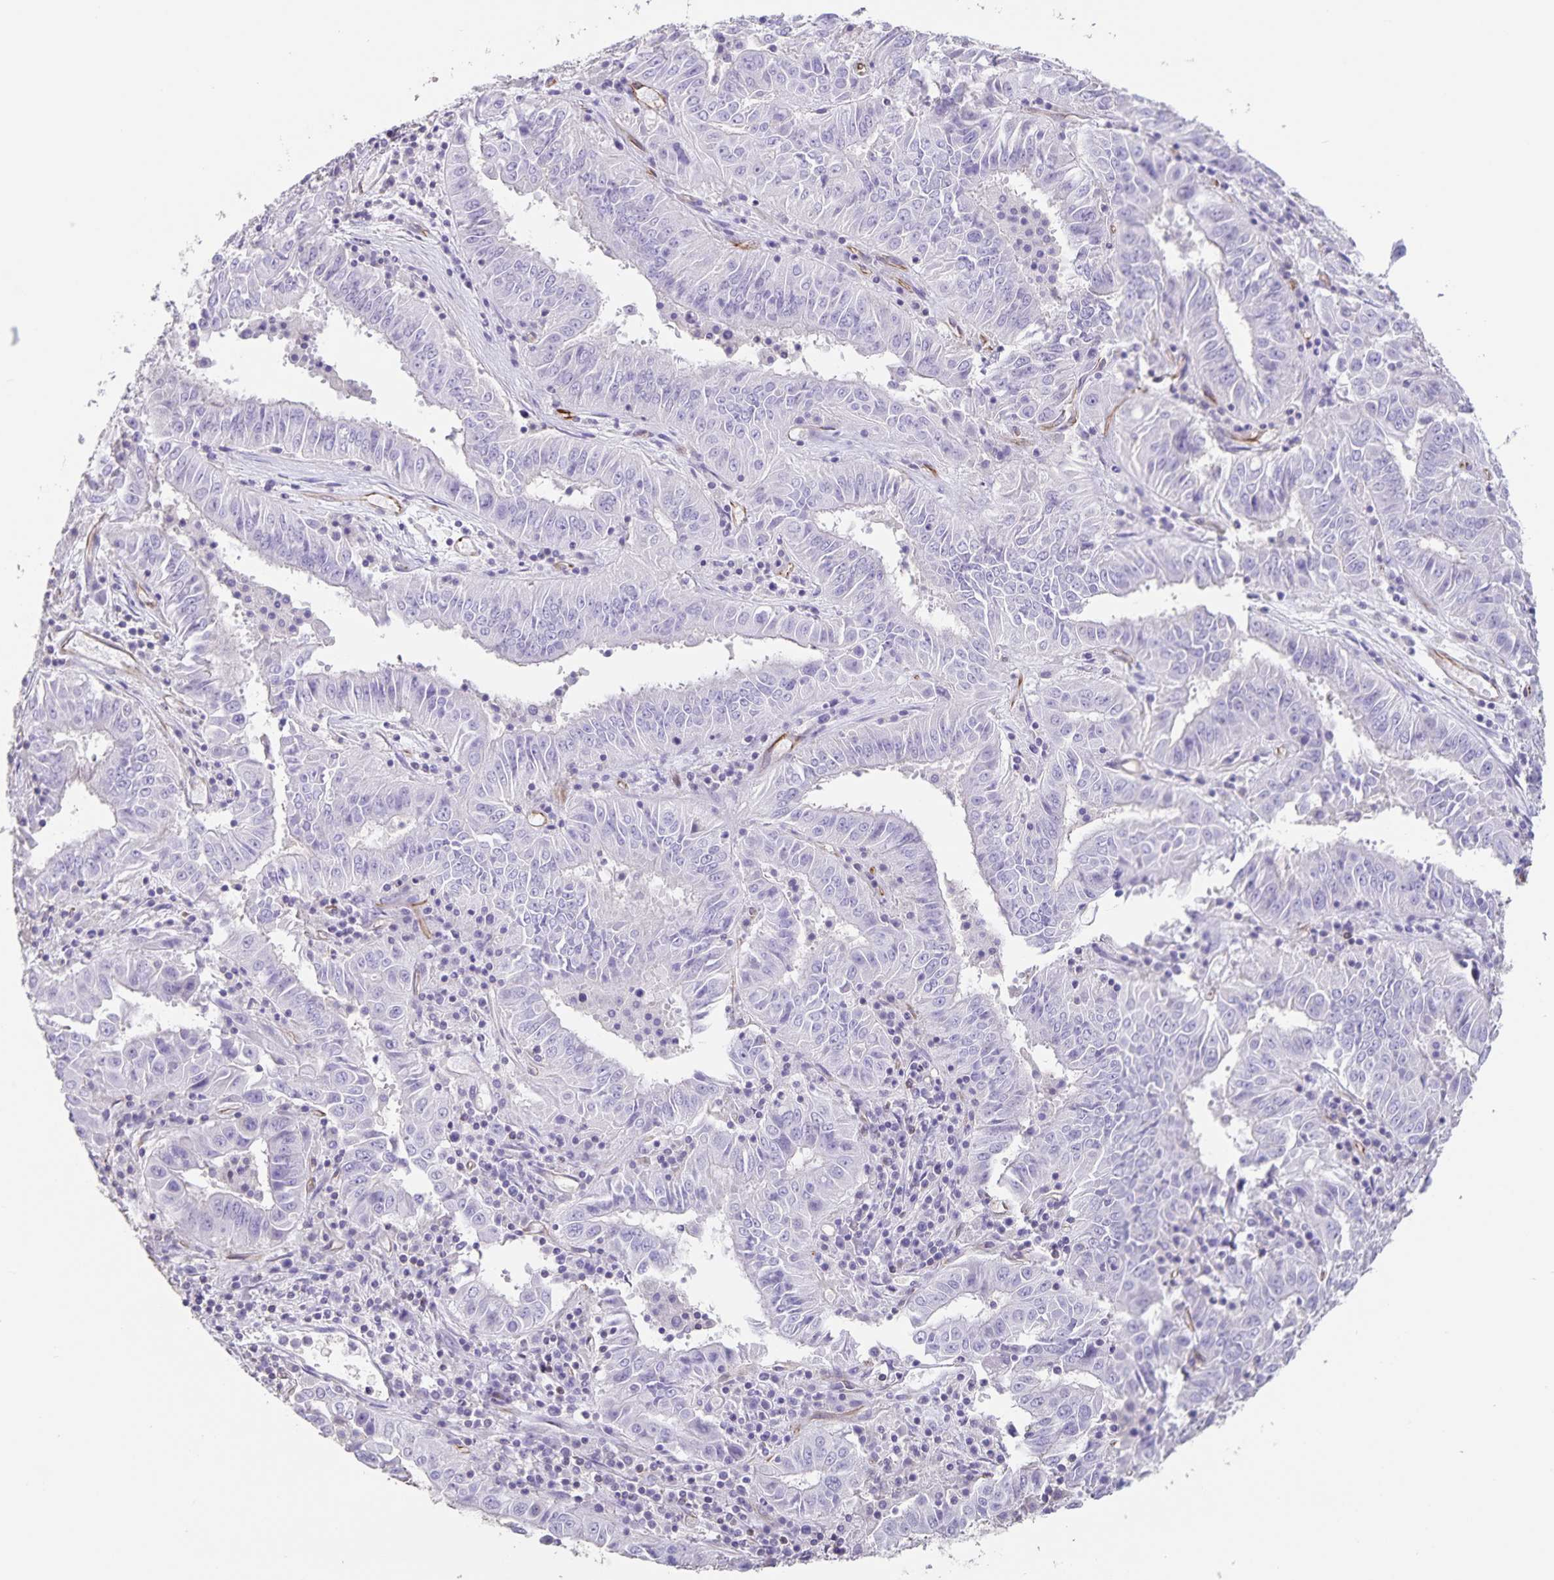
{"staining": {"intensity": "negative", "quantity": "none", "location": "none"}, "tissue": "pancreatic cancer", "cell_type": "Tumor cells", "image_type": "cancer", "snomed": [{"axis": "morphology", "description": "Adenocarcinoma, NOS"}, {"axis": "topography", "description": "Pancreas"}], "caption": "Protein analysis of pancreatic adenocarcinoma exhibits no significant staining in tumor cells.", "gene": "SYNM", "patient": {"sex": "male", "age": 63}}